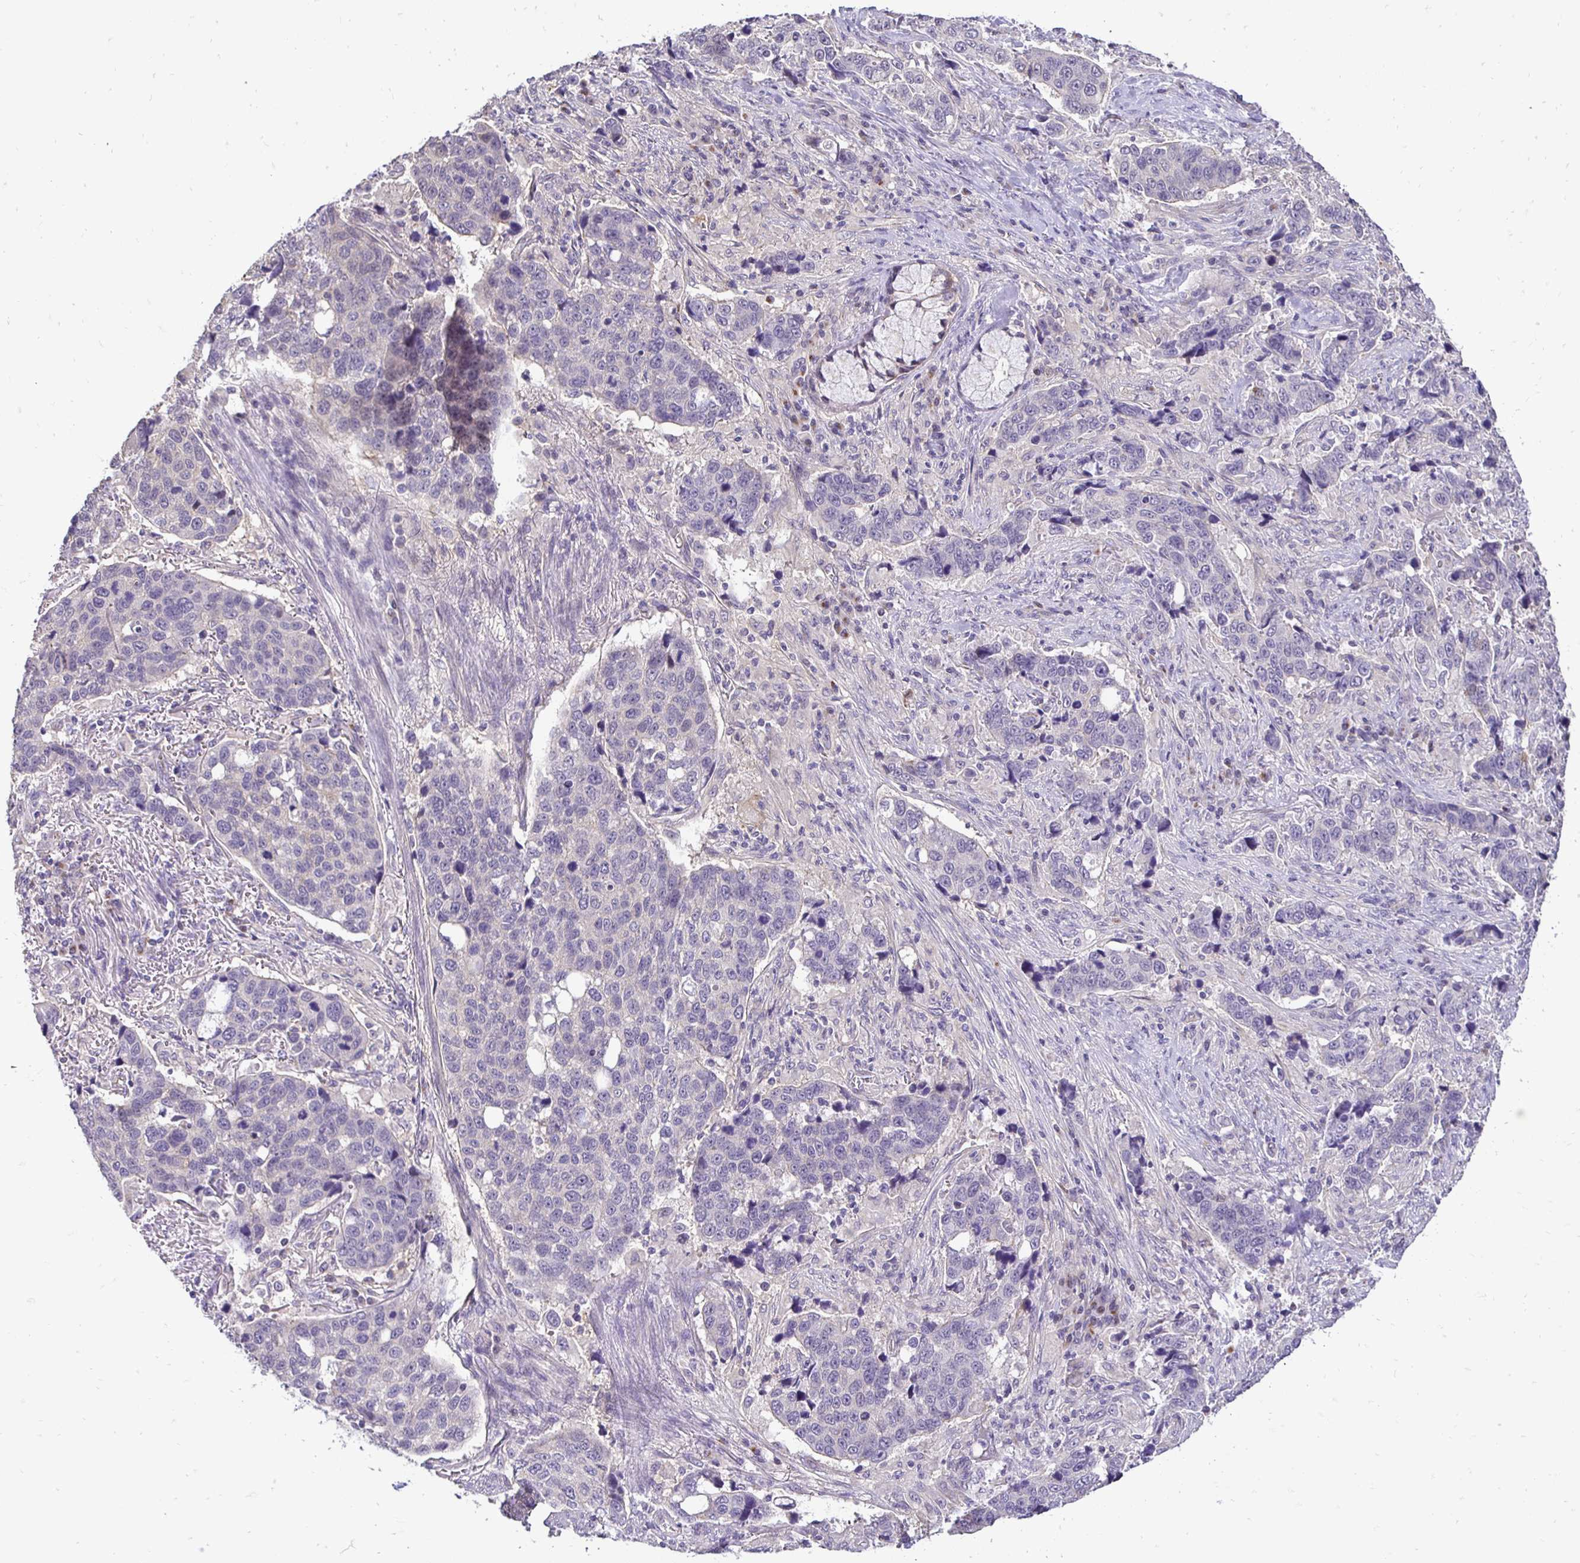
{"staining": {"intensity": "negative", "quantity": "none", "location": "none"}, "tissue": "lung cancer", "cell_type": "Tumor cells", "image_type": "cancer", "snomed": [{"axis": "morphology", "description": "Squamous cell carcinoma, NOS"}, {"axis": "topography", "description": "Lymph node"}, {"axis": "topography", "description": "Lung"}], "caption": "Photomicrograph shows no protein positivity in tumor cells of lung cancer tissue.", "gene": "SLC9A1", "patient": {"sex": "male", "age": 61}}